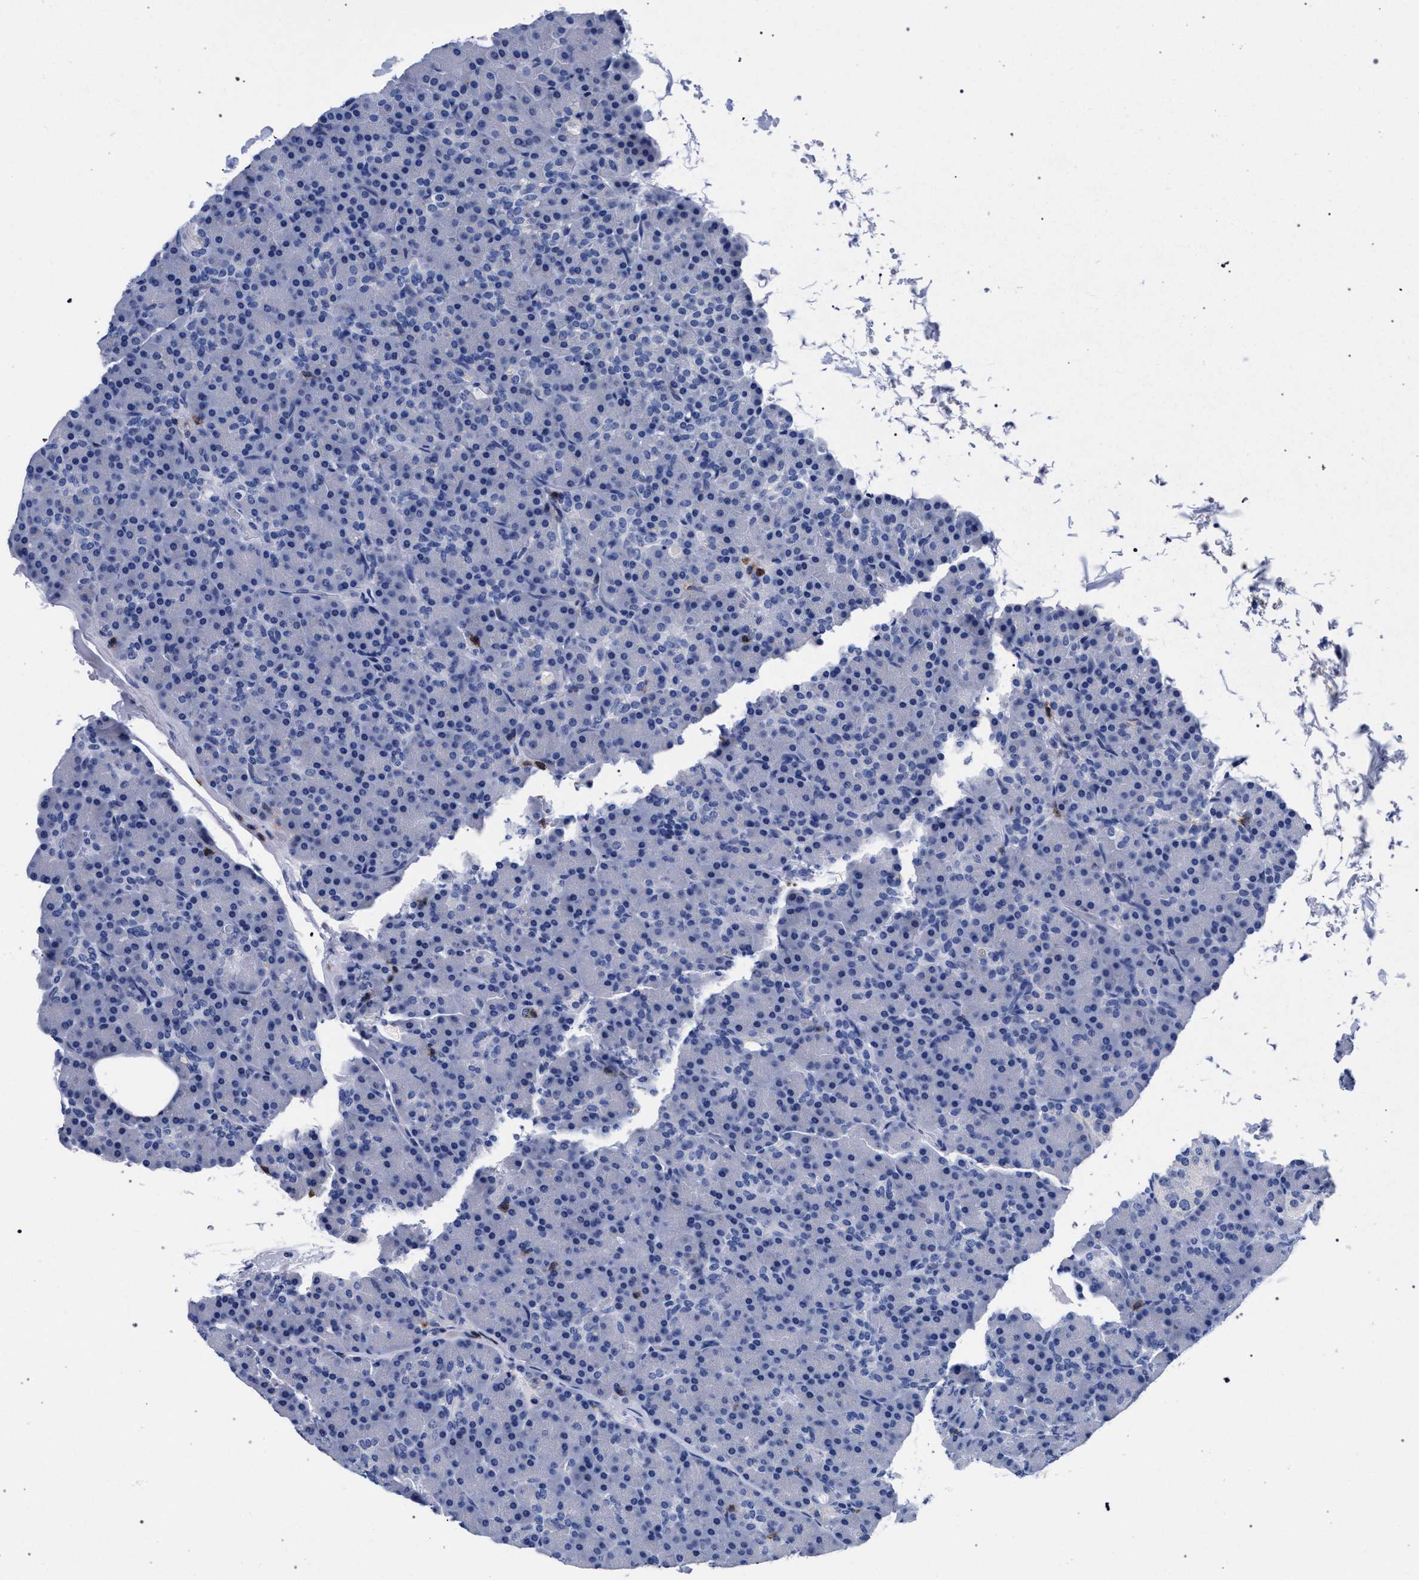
{"staining": {"intensity": "negative", "quantity": "none", "location": "none"}, "tissue": "pancreas", "cell_type": "Exocrine glandular cells", "image_type": "normal", "snomed": [{"axis": "morphology", "description": "Normal tissue, NOS"}, {"axis": "topography", "description": "Pancreas"}], "caption": "Exocrine glandular cells show no significant positivity in unremarkable pancreas.", "gene": "KLRK1", "patient": {"sex": "female", "age": 43}}